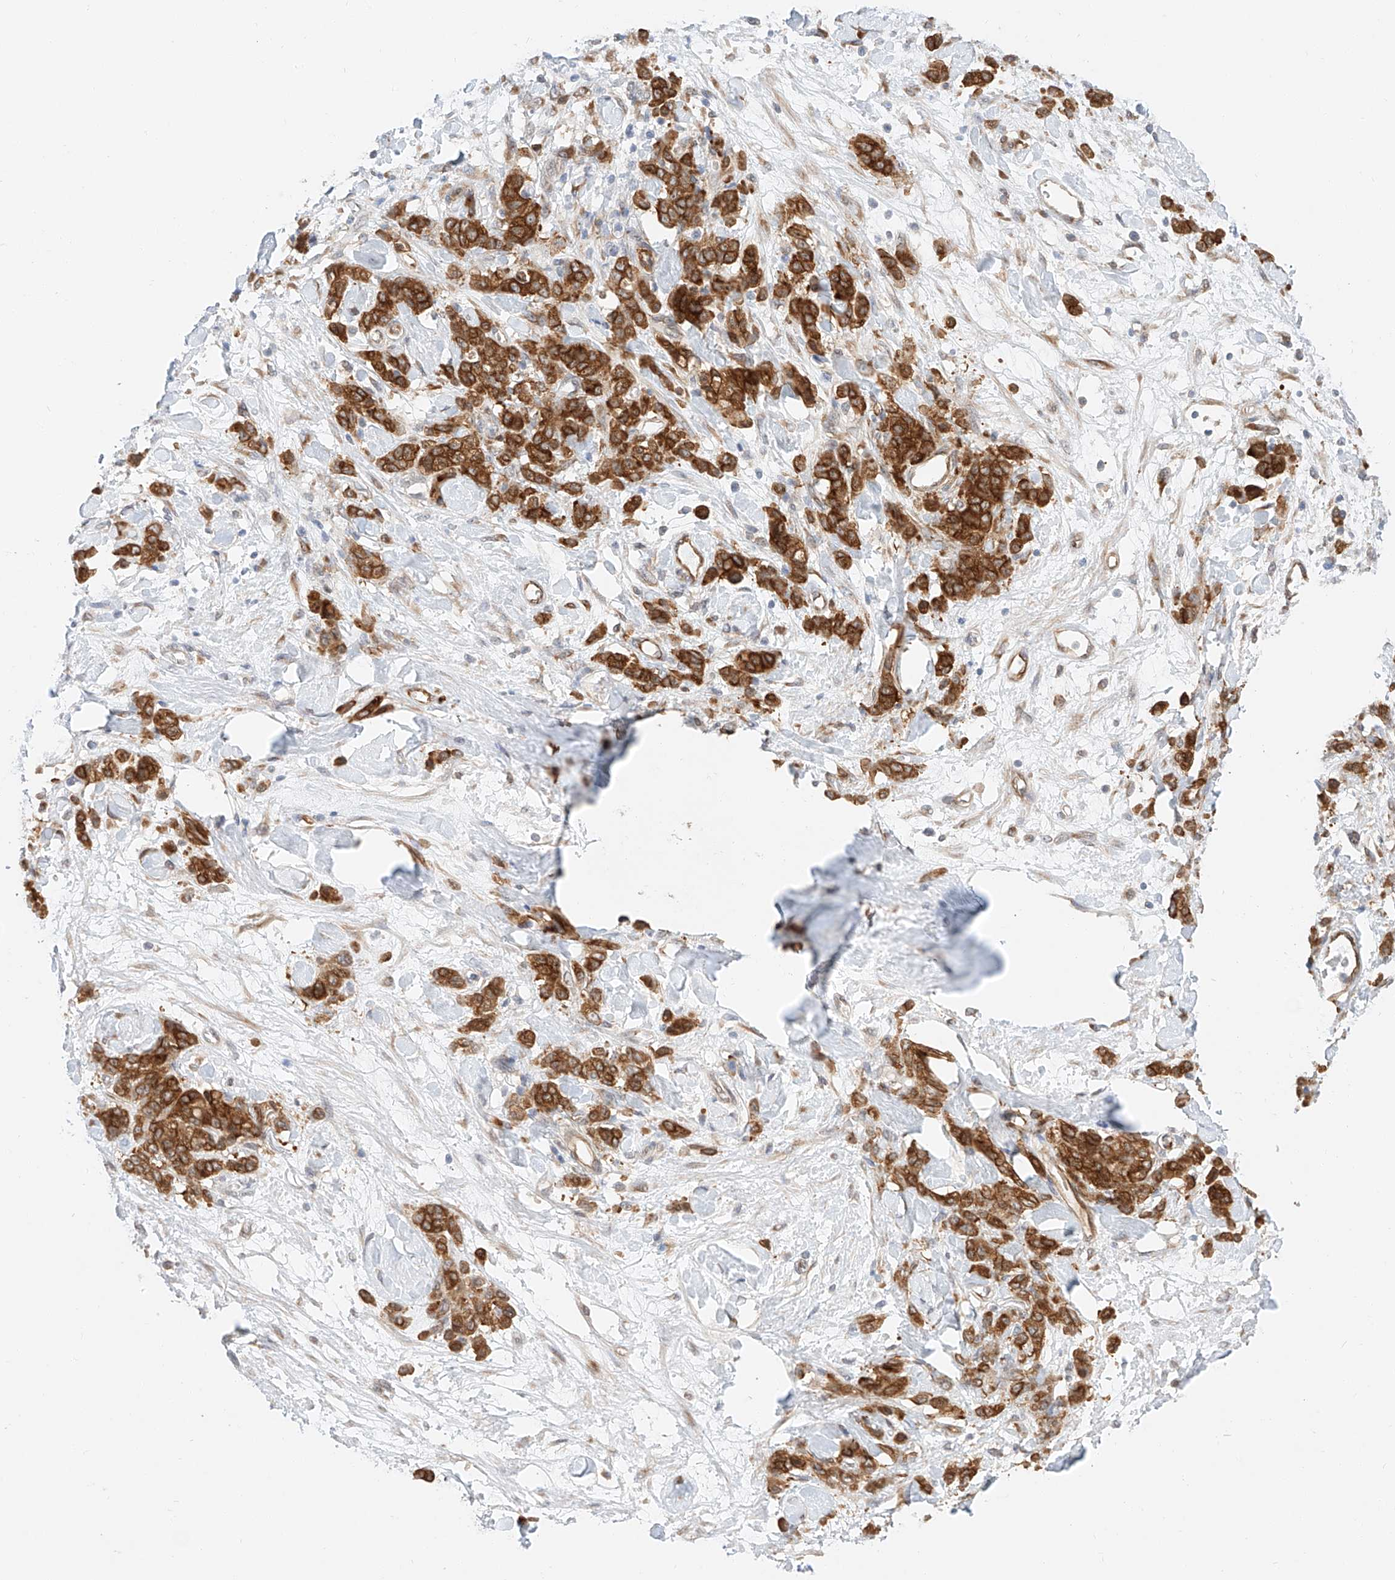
{"staining": {"intensity": "strong", "quantity": ">75%", "location": "cytoplasmic/membranous"}, "tissue": "stomach cancer", "cell_type": "Tumor cells", "image_type": "cancer", "snomed": [{"axis": "morphology", "description": "Normal tissue, NOS"}, {"axis": "morphology", "description": "Adenocarcinoma, NOS"}, {"axis": "topography", "description": "Stomach"}], "caption": "Strong cytoplasmic/membranous protein positivity is identified in approximately >75% of tumor cells in stomach cancer. The staining is performed using DAB brown chromogen to label protein expression. The nuclei are counter-stained blue using hematoxylin.", "gene": "CARMIL1", "patient": {"sex": "male", "age": 82}}